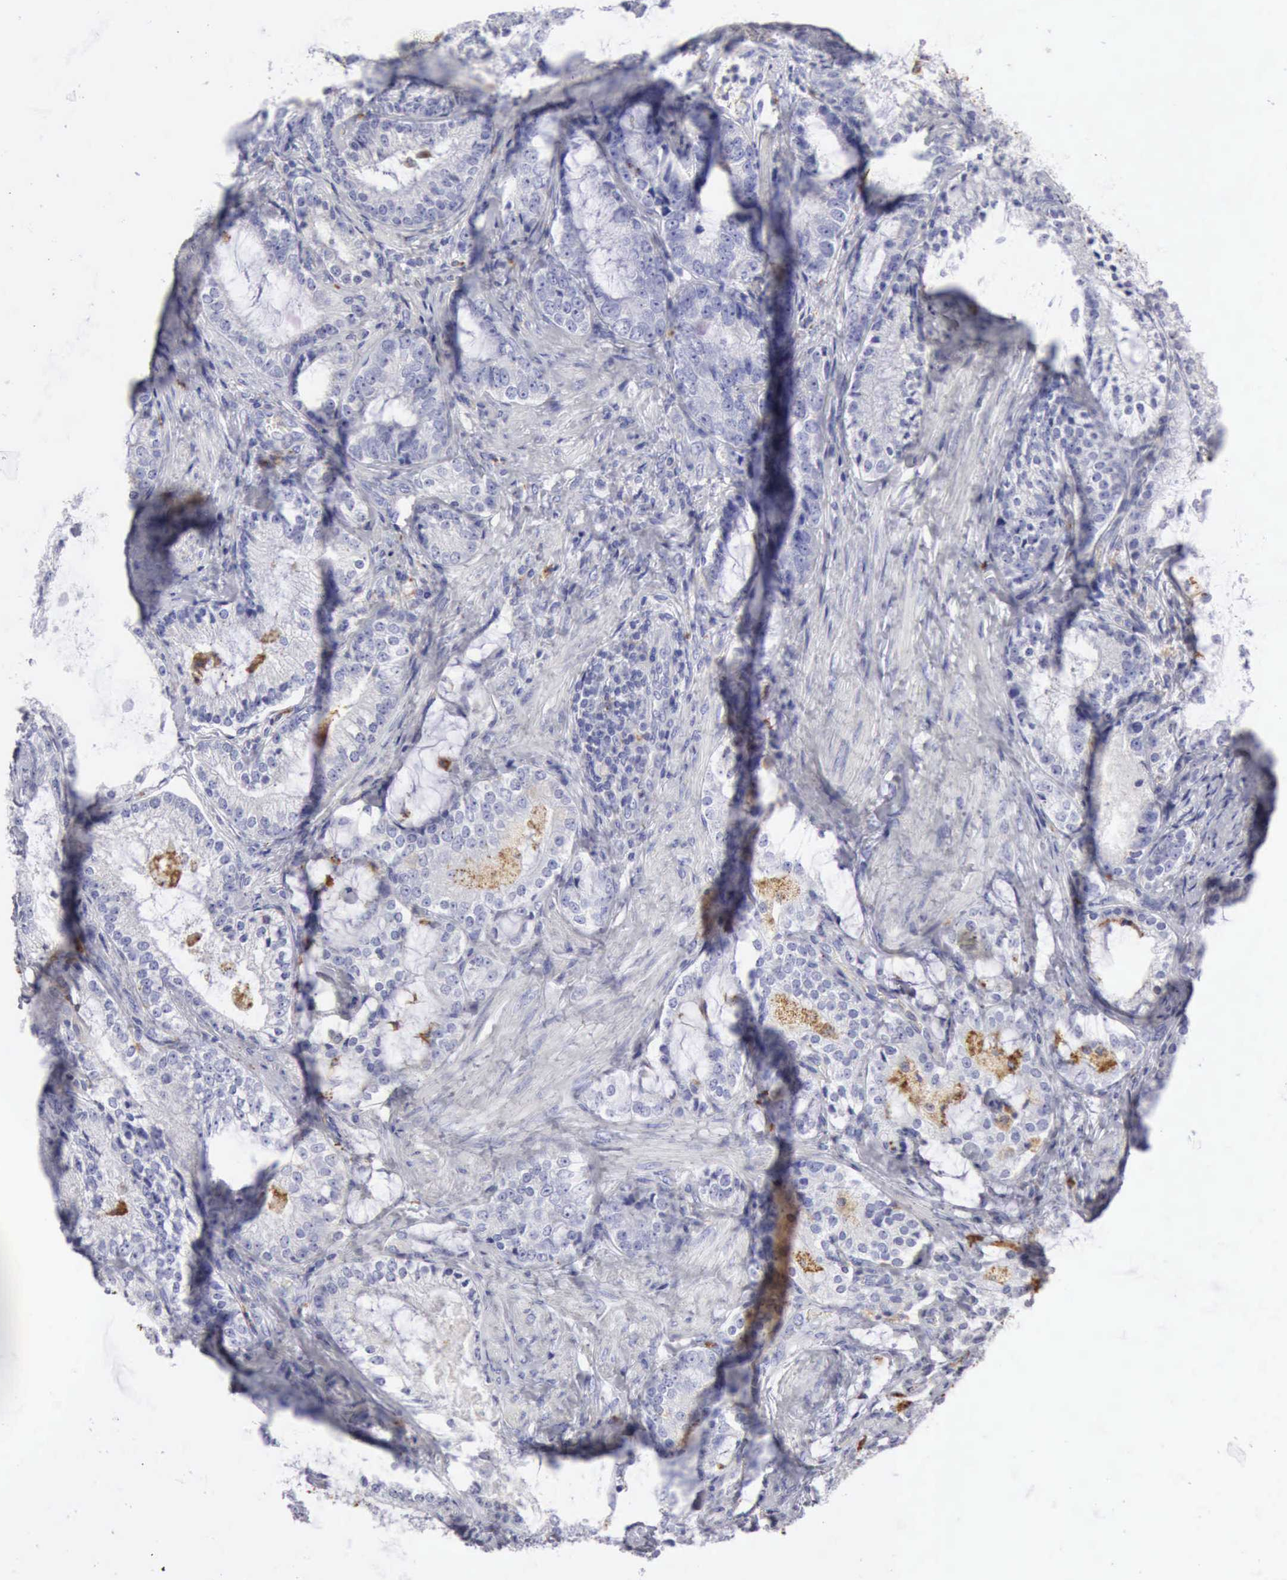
{"staining": {"intensity": "negative", "quantity": "none", "location": "none"}, "tissue": "prostate cancer", "cell_type": "Tumor cells", "image_type": "cancer", "snomed": [{"axis": "morphology", "description": "Adenocarcinoma, High grade"}, {"axis": "topography", "description": "Prostate"}], "caption": "DAB immunohistochemical staining of adenocarcinoma (high-grade) (prostate) reveals no significant positivity in tumor cells.", "gene": "CTSS", "patient": {"sex": "male", "age": 63}}